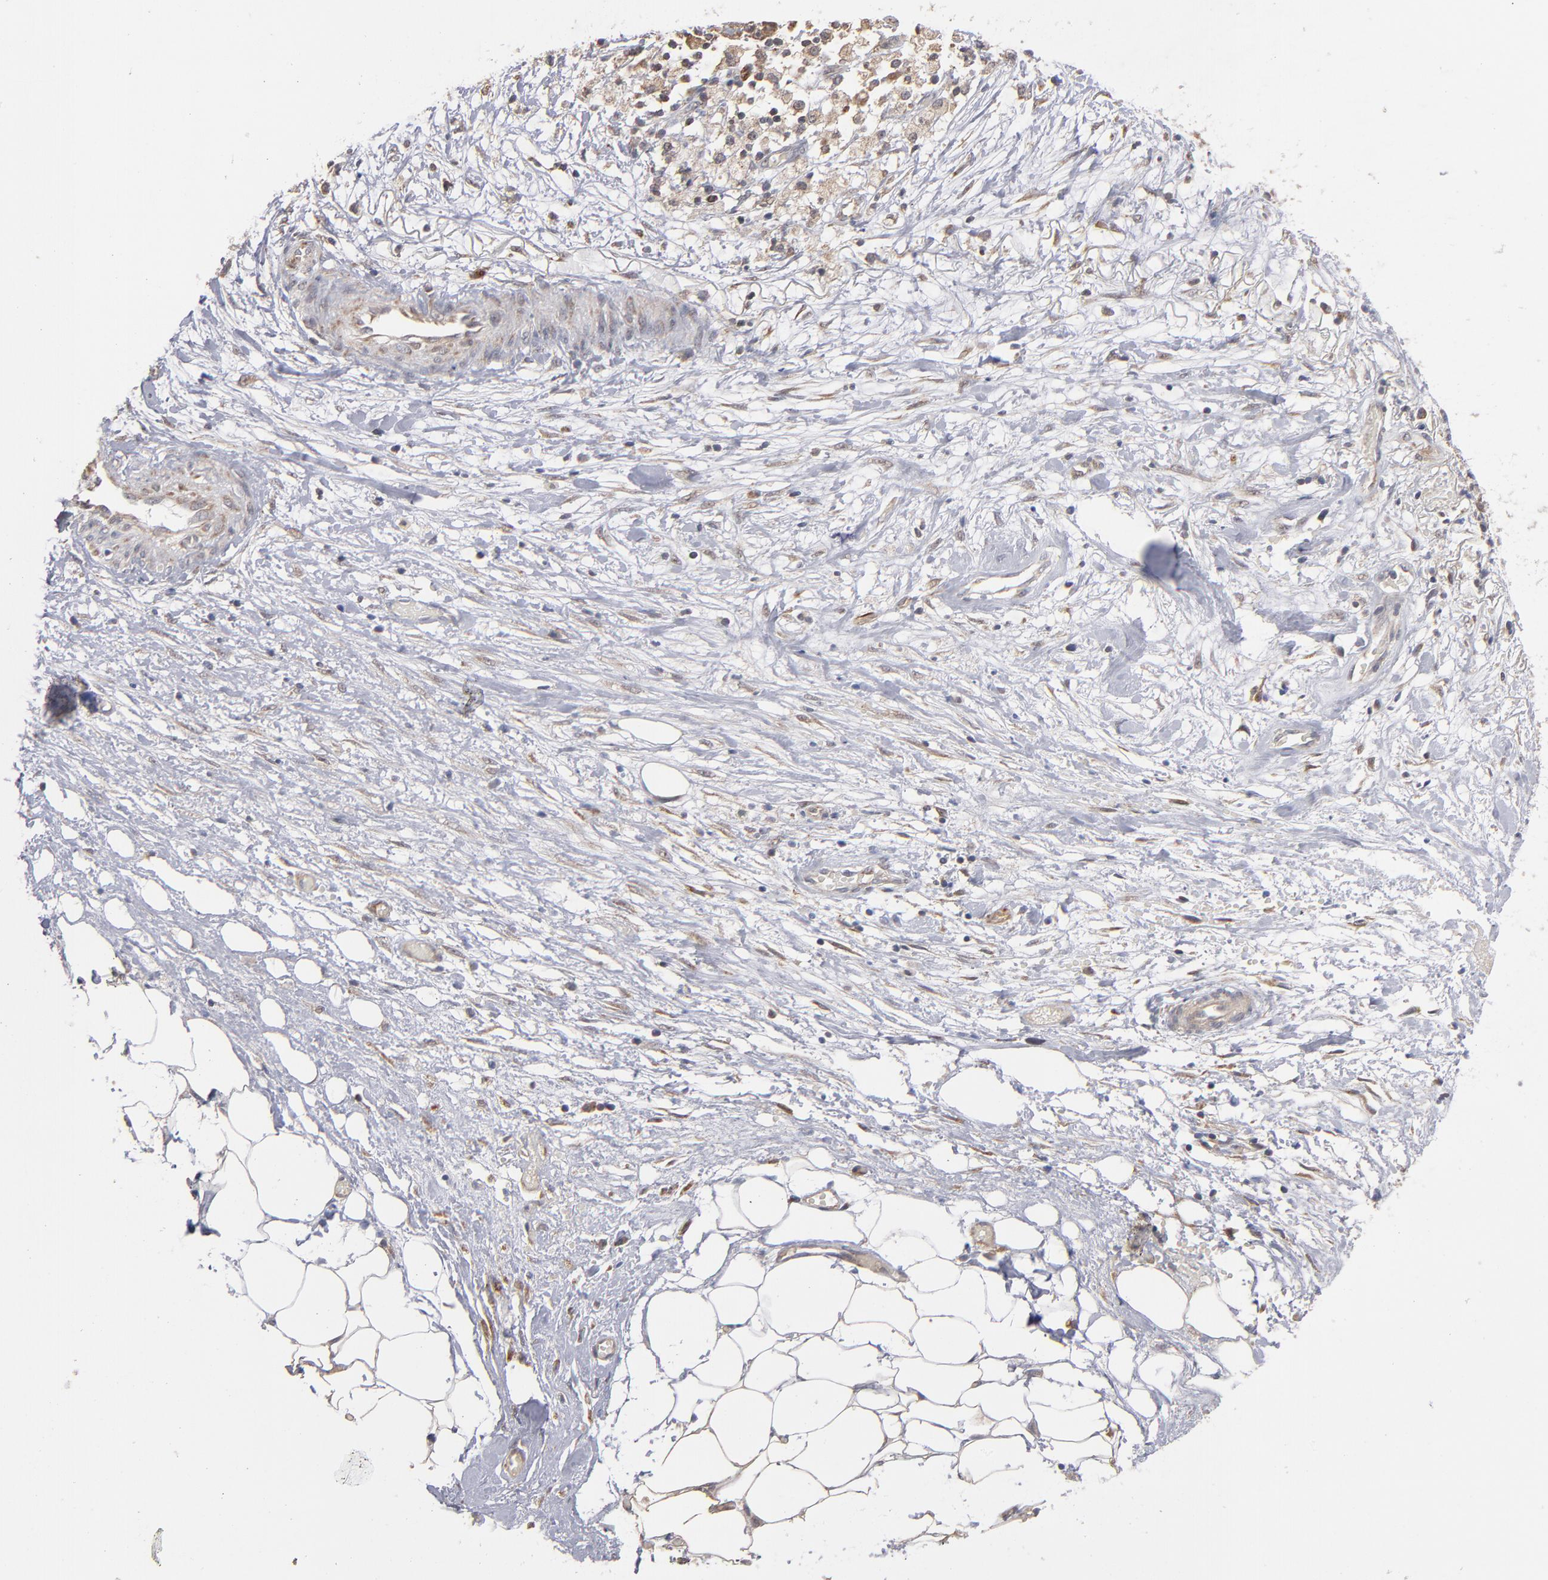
{"staining": {"intensity": "moderate", "quantity": ">75%", "location": "cytoplasmic/membranous"}, "tissue": "ovarian cancer", "cell_type": "Tumor cells", "image_type": "cancer", "snomed": [{"axis": "morphology", "description": "Carcinoma, endometroid"}, {"axis": "topography", "description": "Ovary"}], "caption": "Ovarian endometroid carcinoma stained for a protein (brown) shows moderate cytoplasmic/membranous positive staining in about >75% of tumor cells.", "gene": "MIPOL1", "patient": {"sex": "female", "age": 42}}